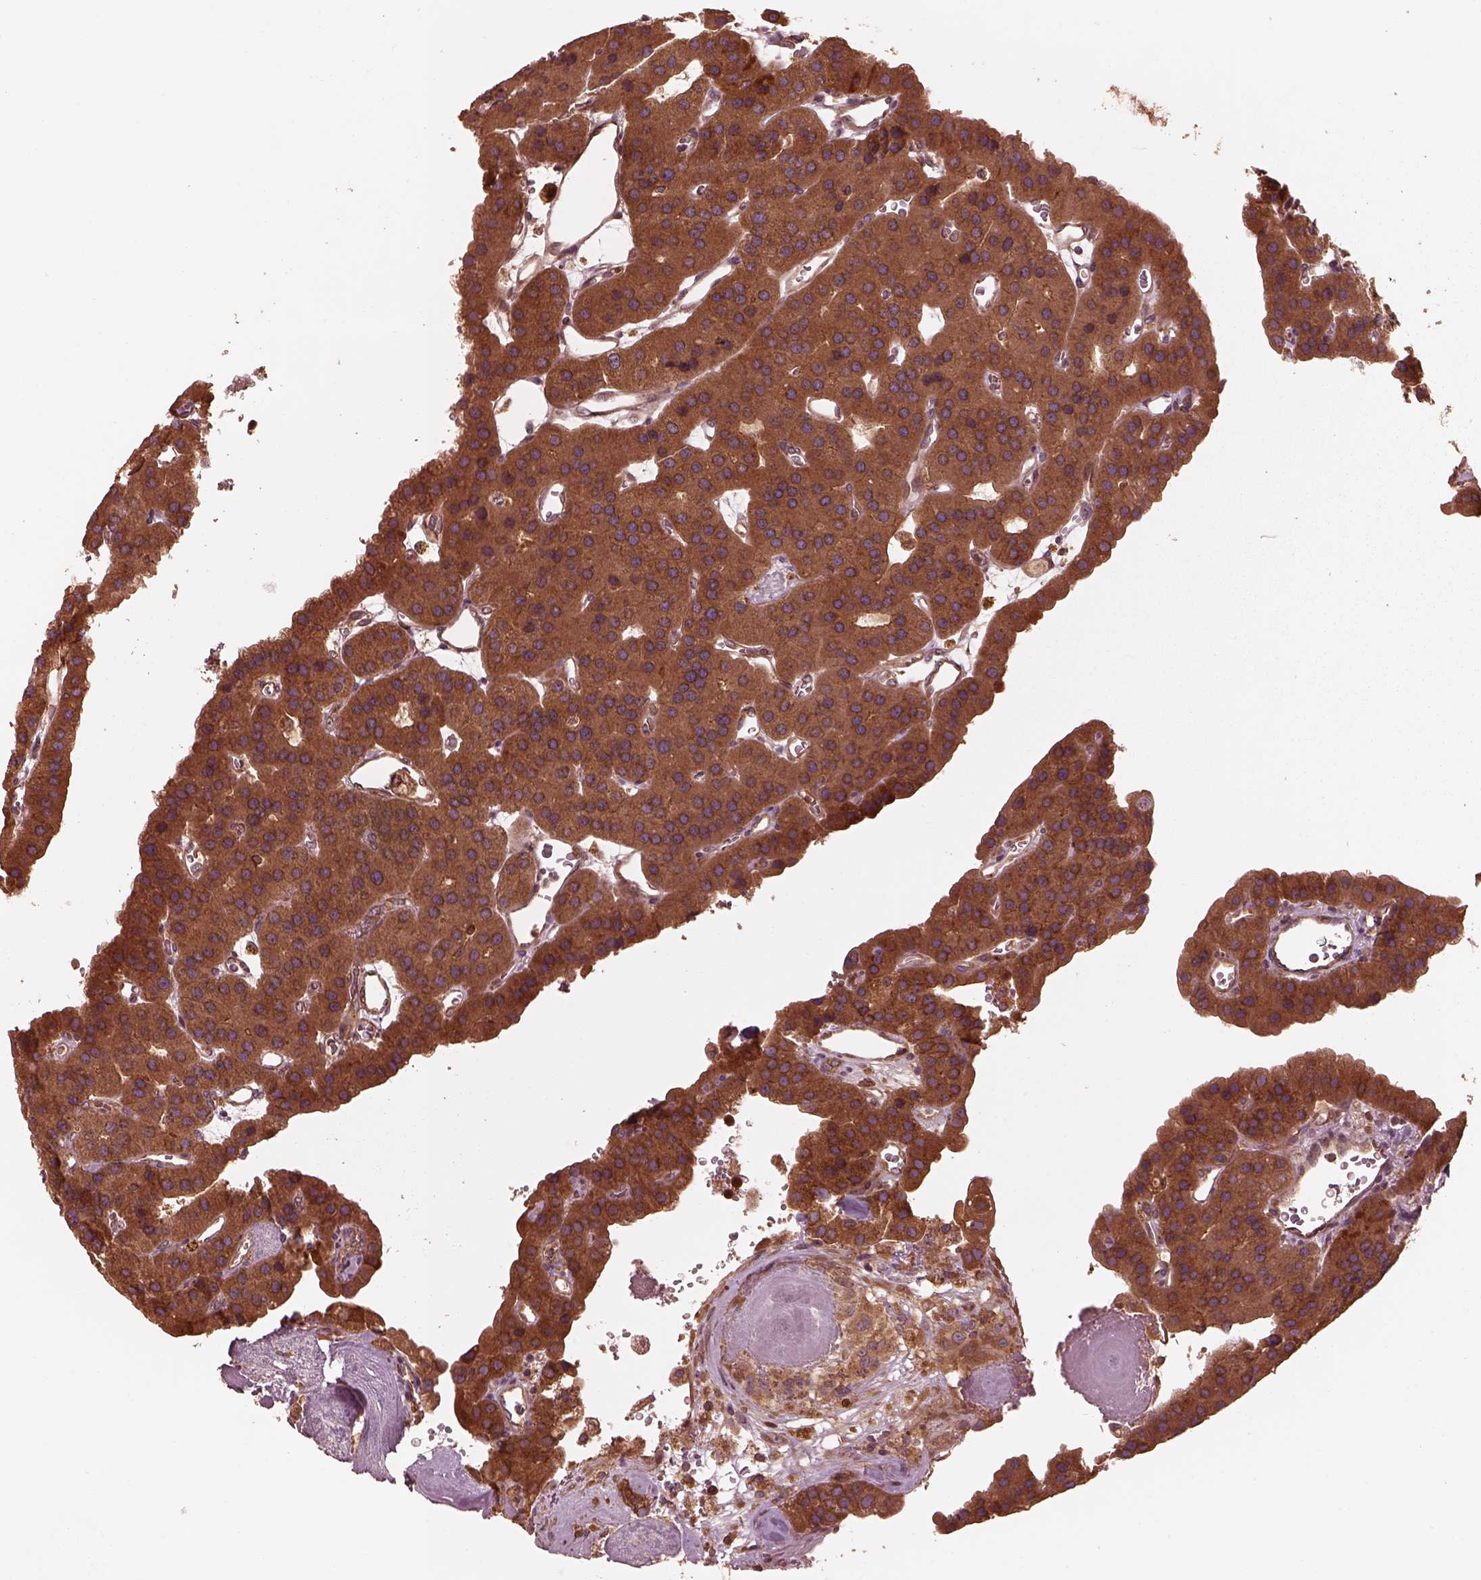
{"staining": {"intensity": "strong", "quantity": "25%-75%", "location": "cytoplasmic/membranous"}, "tissue": "parathyroid gland", "cell_type": "Glandular cells", "image_type": "normal", "snomed": [{"axis": "morphology", "description": "Normal tissue, NOS"}, {"axis": "morphology", "description": "Adenoma, NOS"}, {"axis": "topography", "description": "Parathyroid gland"}], "caption": "About 25%-75% of glandular cells in normal parathyroid gland reveal strong cytoplasmic/membranous protein staining as visualized by brown immunohistochemical staining.", "gene": "PIK3R2", "patient": {"sex": "female", "age": 86}}